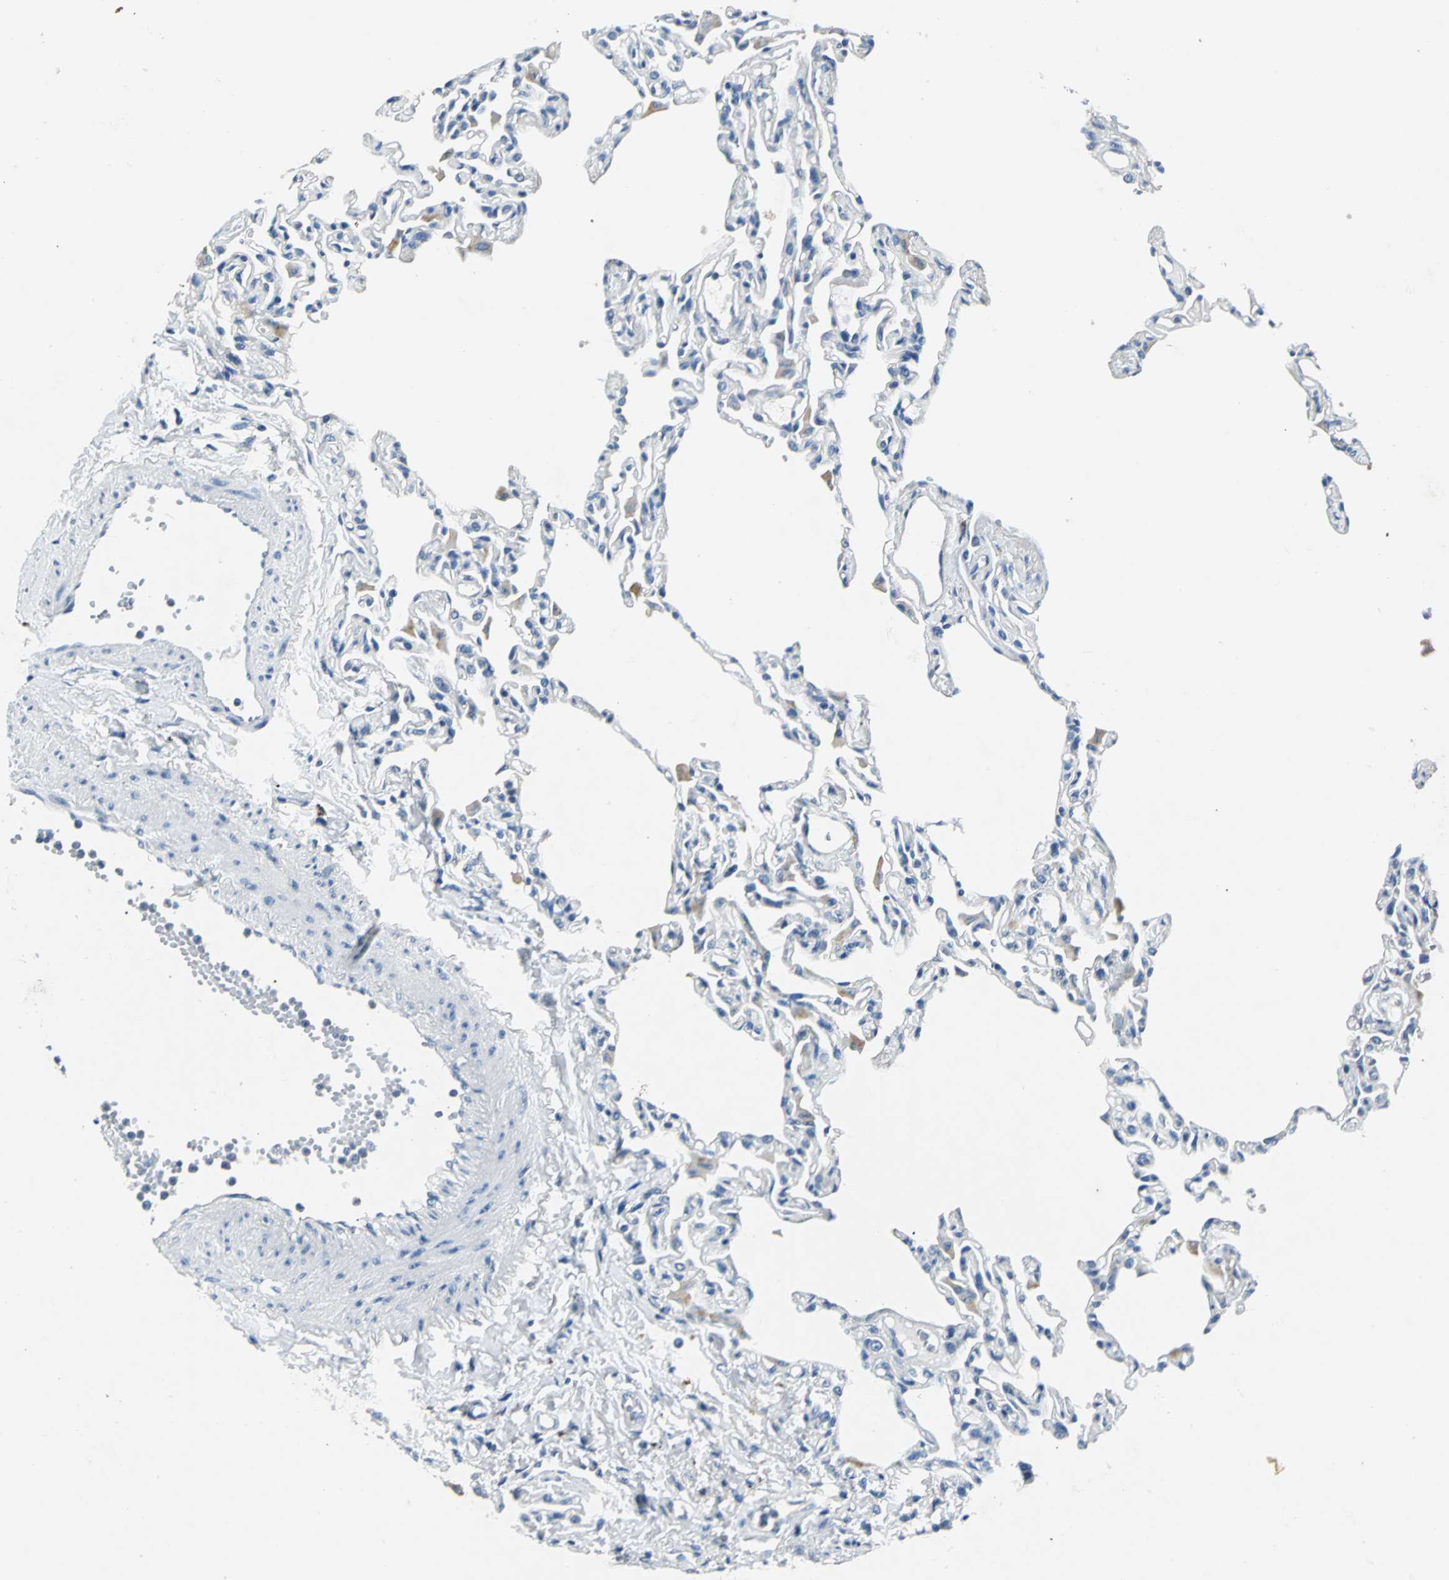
{"staining": {"intensity": "negative", "quantity": "none", "location": "none"}, "tissue": "lung", "cell_type": "Alveolar cells", "image_type": "normal", "snomed": [{"axis": "morphology", "description": "Normal tissue, NOS"}, {"axis": "topography", "description": "Lung"}], "caption": "Alveolar cells are negative for protein expression in unremarkable human lung.", "gene": "RIPOR1", "patient": {"sex": "female", "age": 49}}